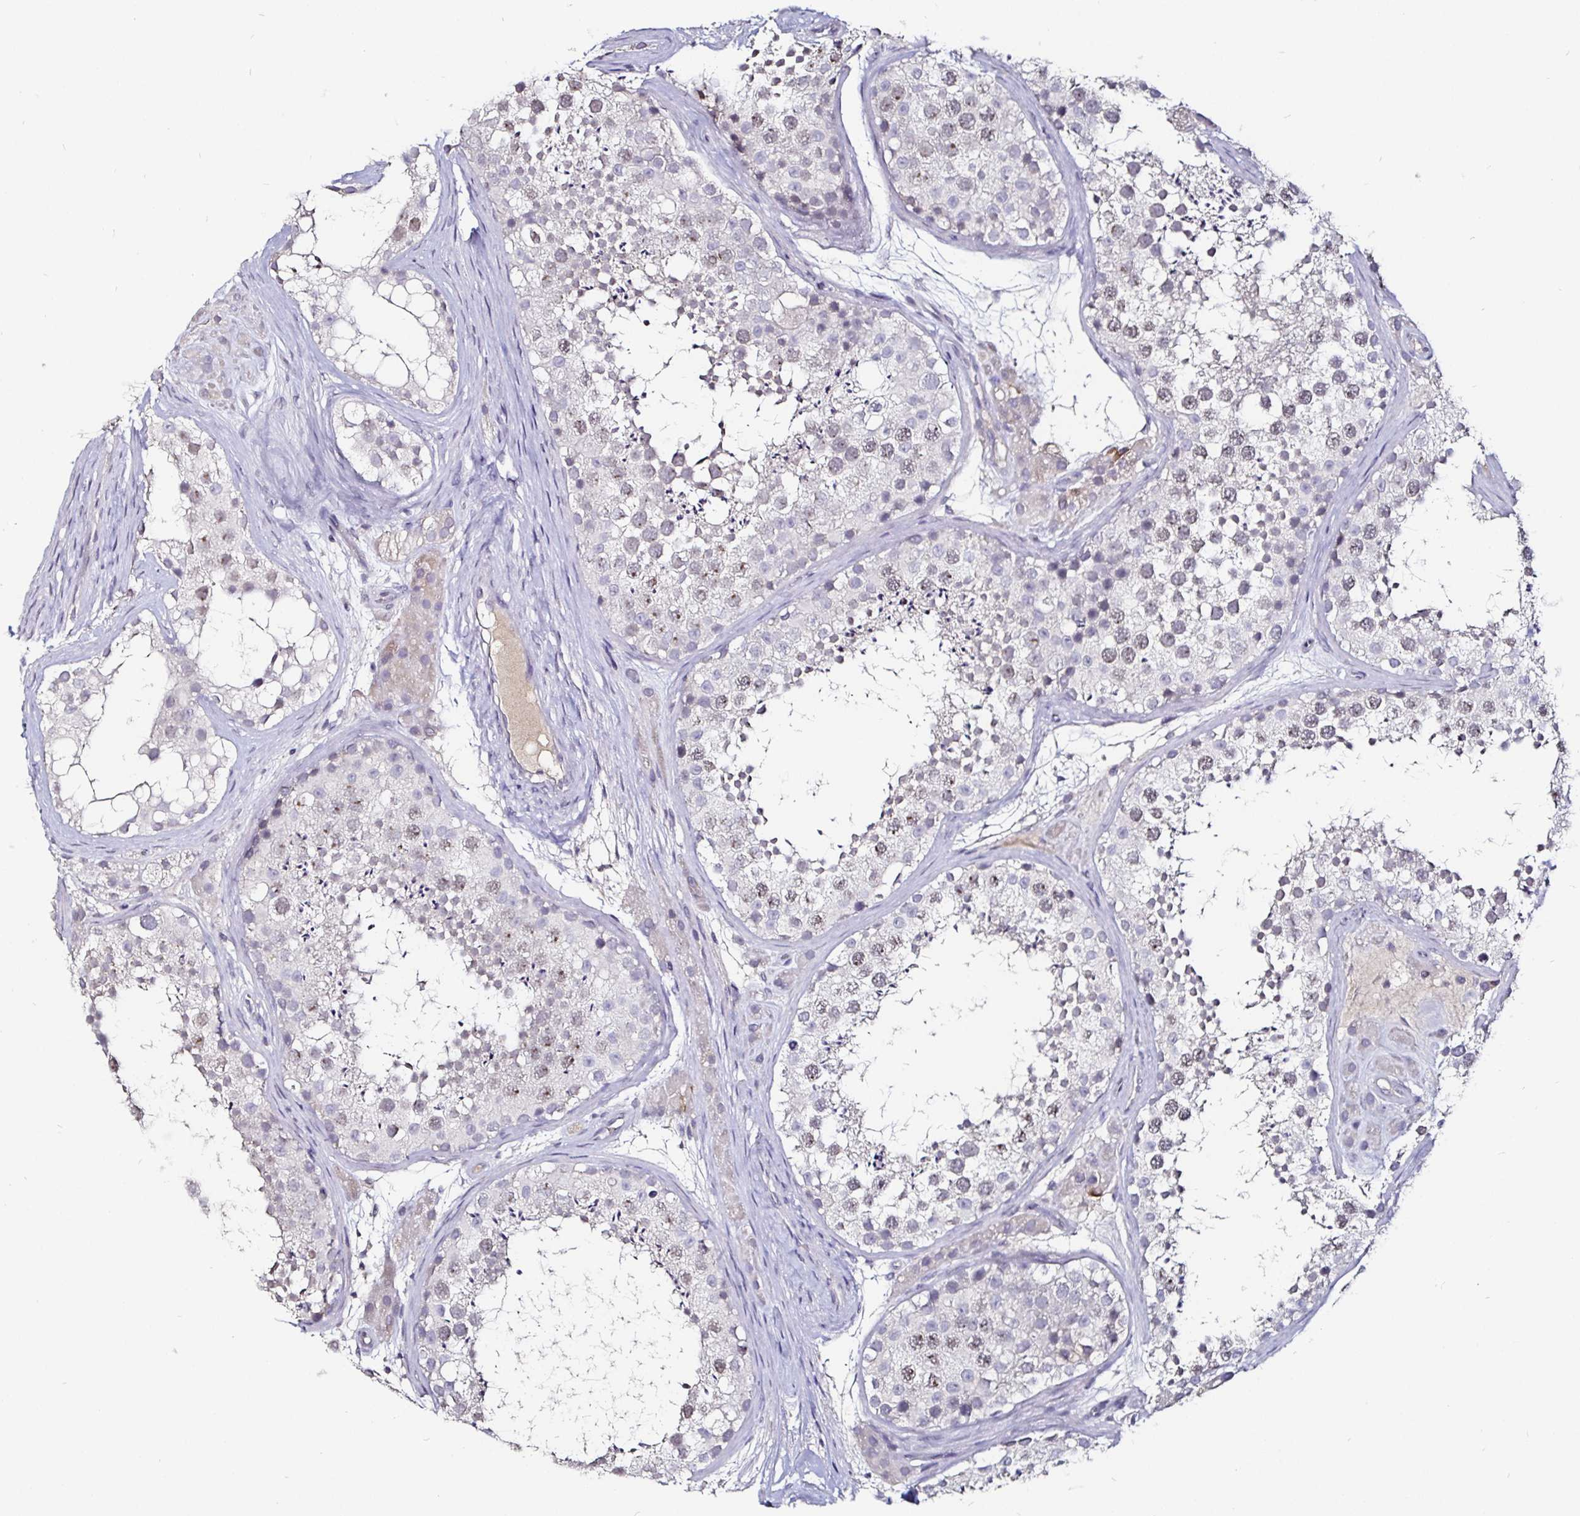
{"staining": {"intensity": "weak", "quantity": "<25%", "location": "cytoplasmic/membranous,nuclear"}, "tissue": "testis", "cell_type": "Cells in seminiferous ducts", "image_type": "normal", "snomed": [{"axis": "morphology", "description": "Normal tissue, NOS"}, {"axis": "topography", "description": "Testis"}], "caption": "Immunohistochemical staining of unremarkable testis reveals no significant positivity in cells in seminiferous ducts.", "gene": "FAIM2", "patient": {"sex": "male", "age": 41}}